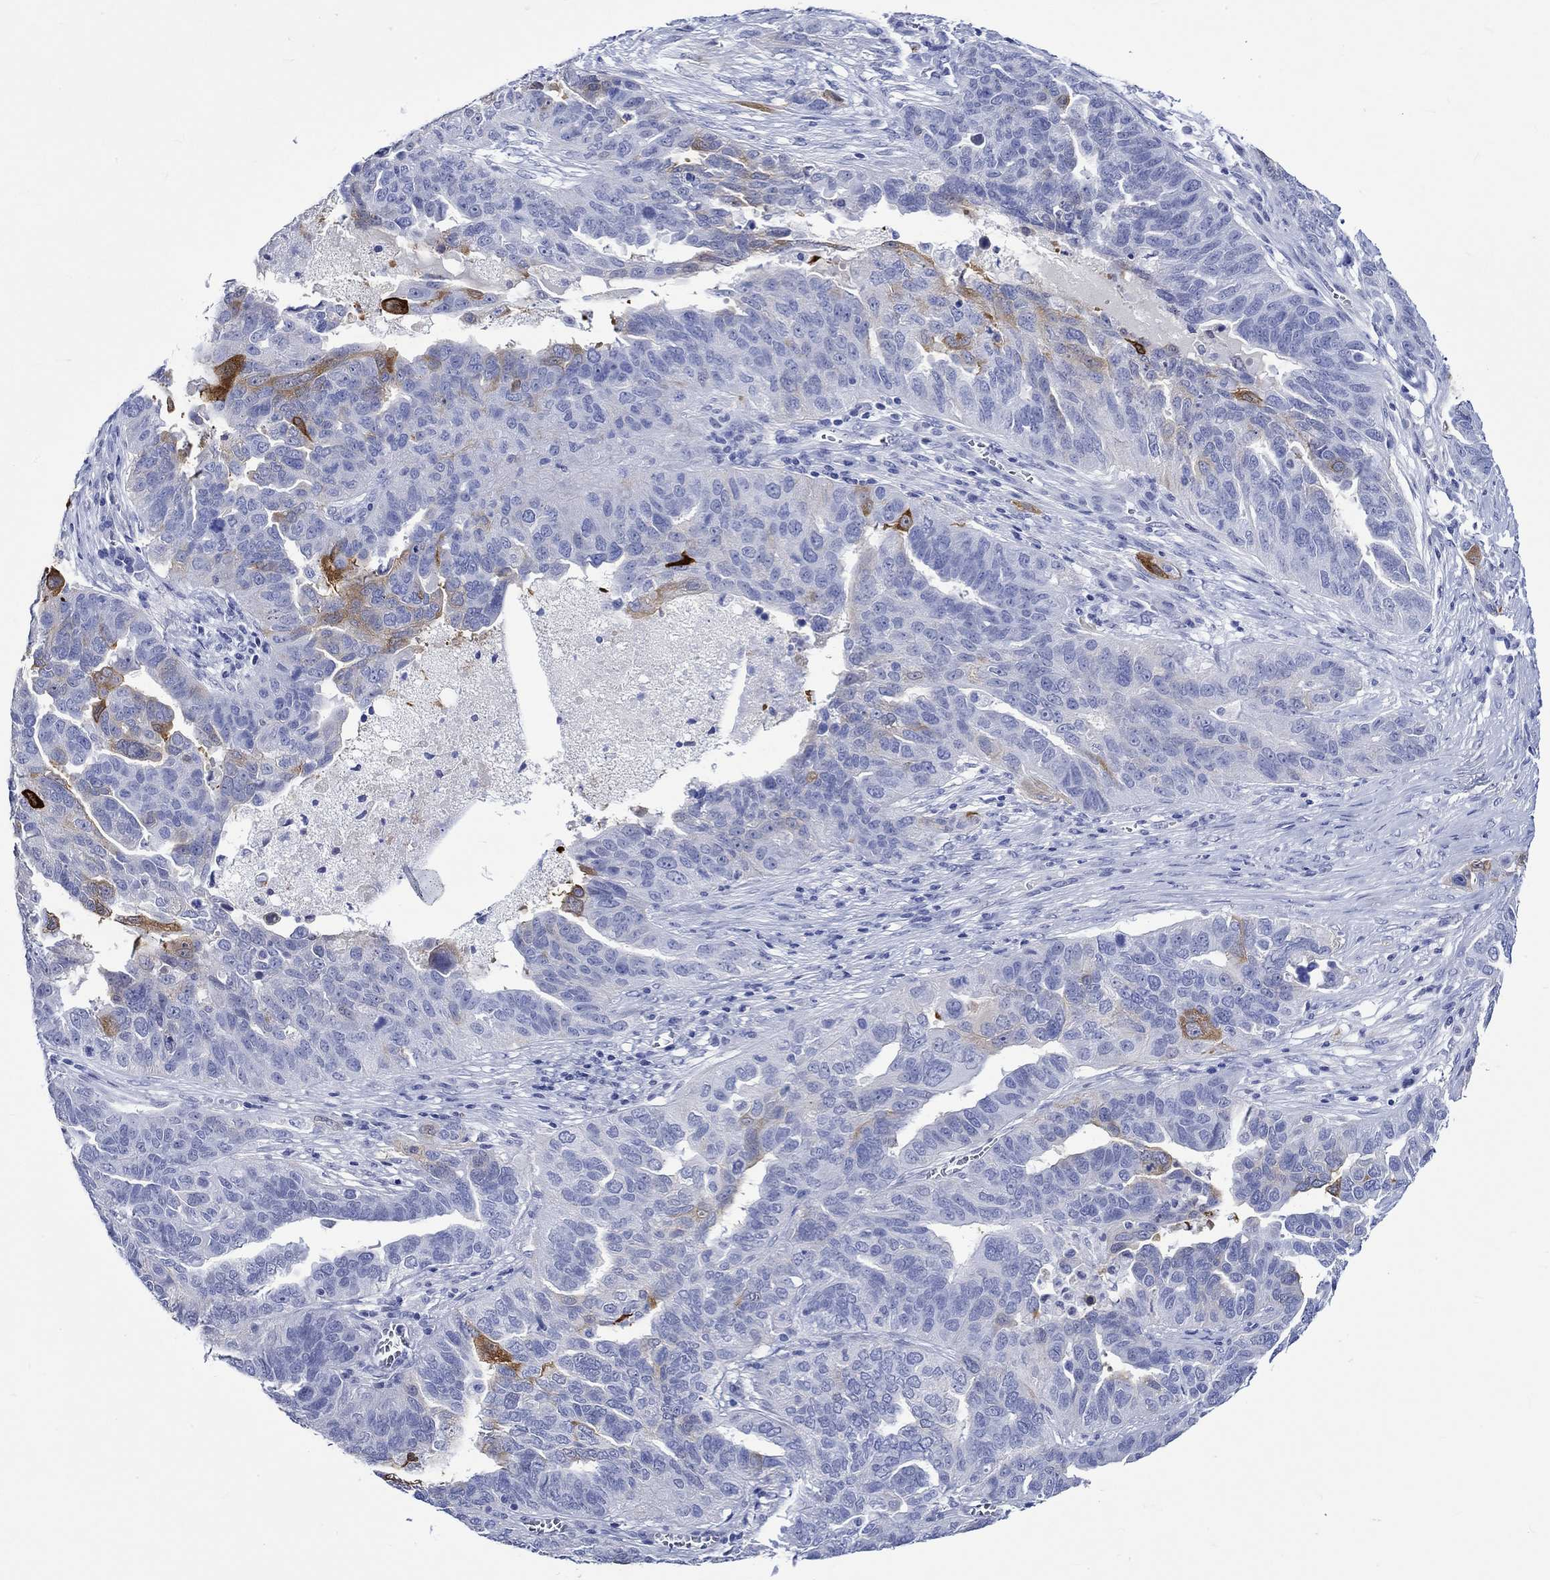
{"staining": {"intensity": "strong", "quantity": "<25%", "location": "cytoplasmic/membranous"}, "tissue": "ovarian cancer", "cell_type": "Tumor cells", "image_type": "cancer", "snomed": [{"axis": "morphology", "description": "Carcinoma, endometroid"}, {"axis": "topography", "description": "Soft tissue"}, {"axis": "topography", "description": "Ovary"}], "caption": "Immunohistochemical staining of human ovarian endometroid carcinoma shows medium levels of strong cytoplasmic/membranous protein expression in about <25% of tumor cells.", "gene": "CRYAB", "patient": {"sex": "female", "age": 52}}